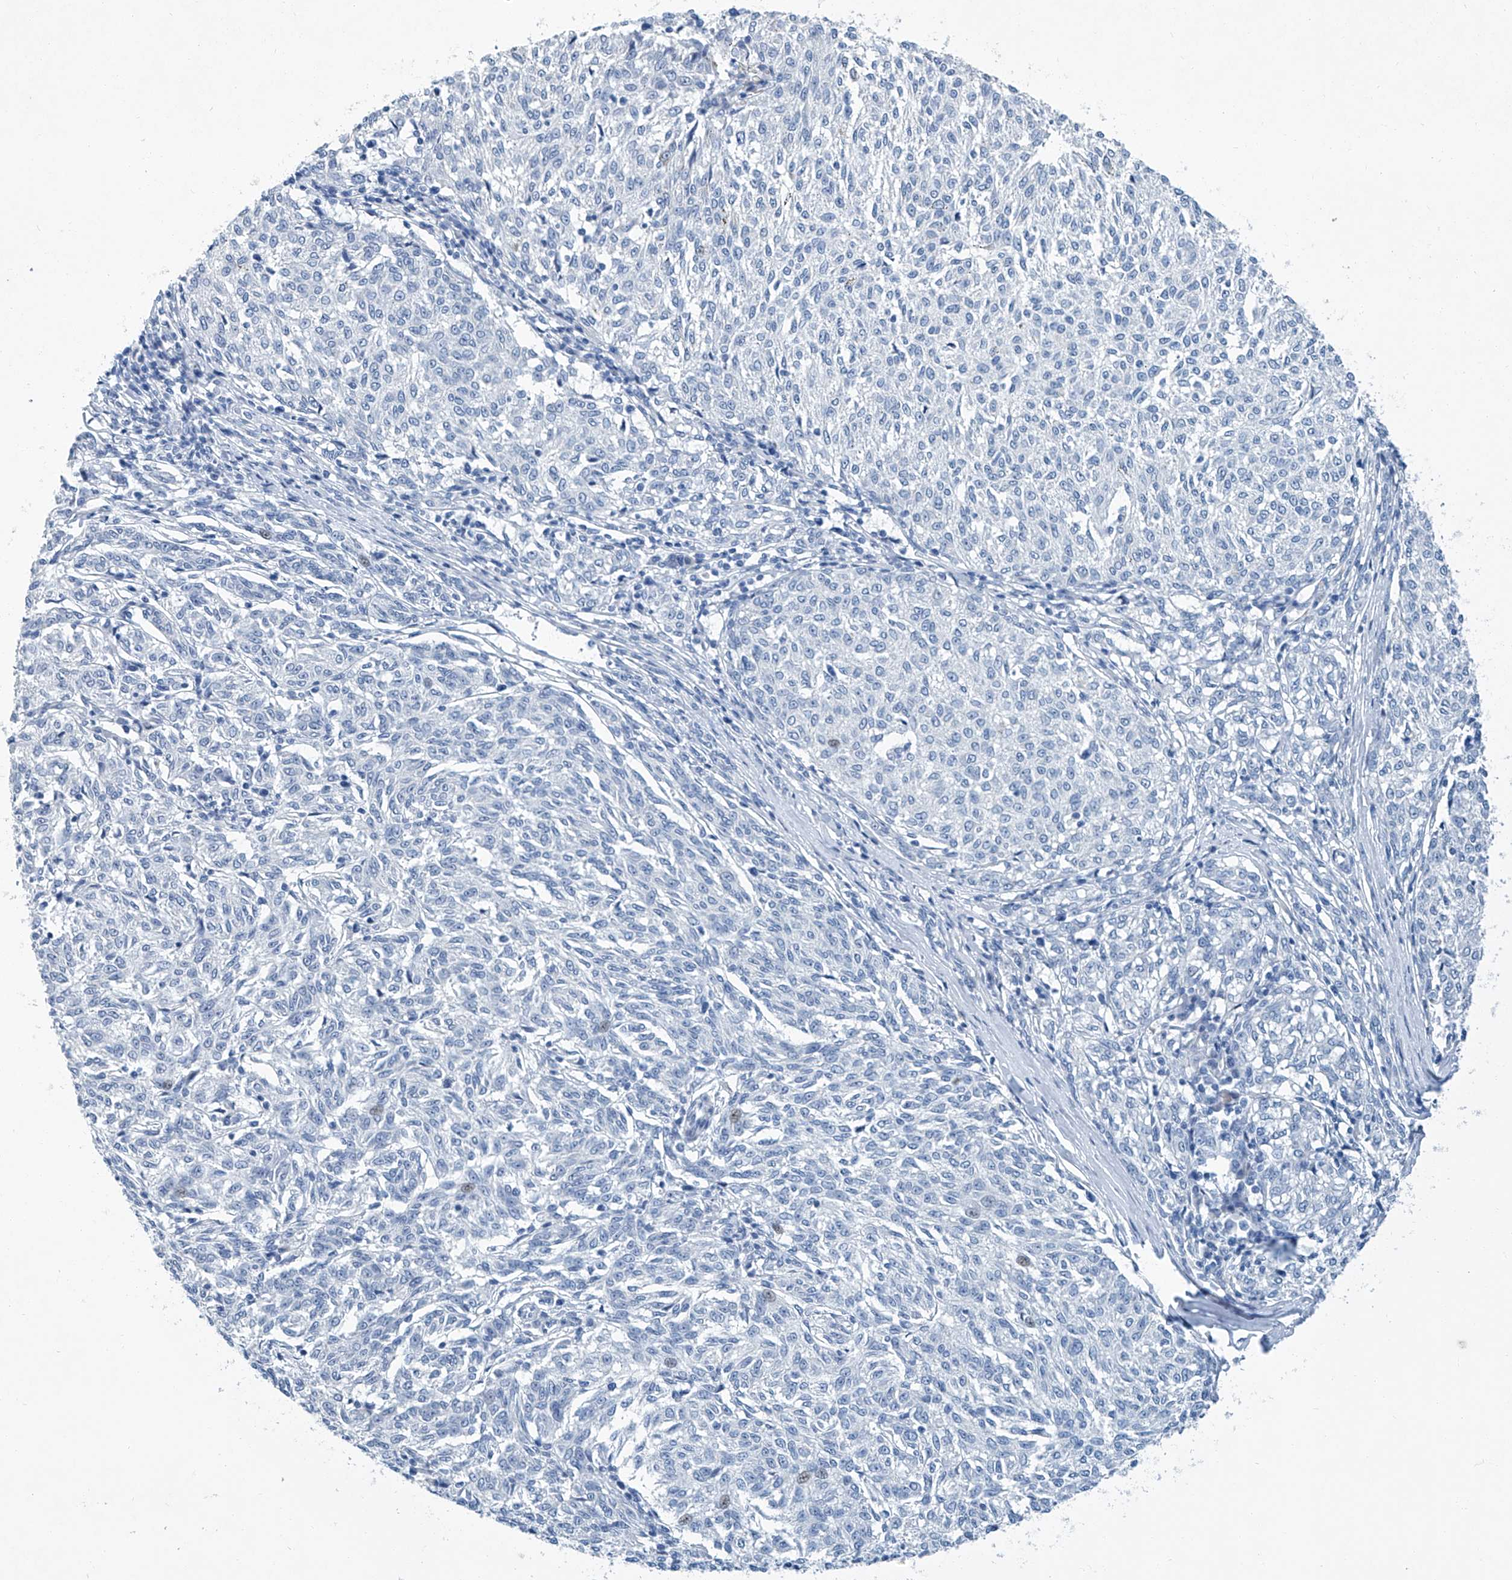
{"staining": {"intensity": "negative", "quantity": "none", "location": "none"}, "tissue": "melanoma", "cell_type": "Tumor cells", "image_type": "cancer", "snomed": [{"axis": "morphology", "description": "Malignant melanoma, NOS"}, {"axis": "topography", "description": "Skin"}], "caption": "Immunohistochemical staining of malignant melanoma reveals no significant positivity in tumor cells. Nuclei are stained in blue.", "gene": "CYP2A7", "patient": {"sex": "female", "age": 72}}